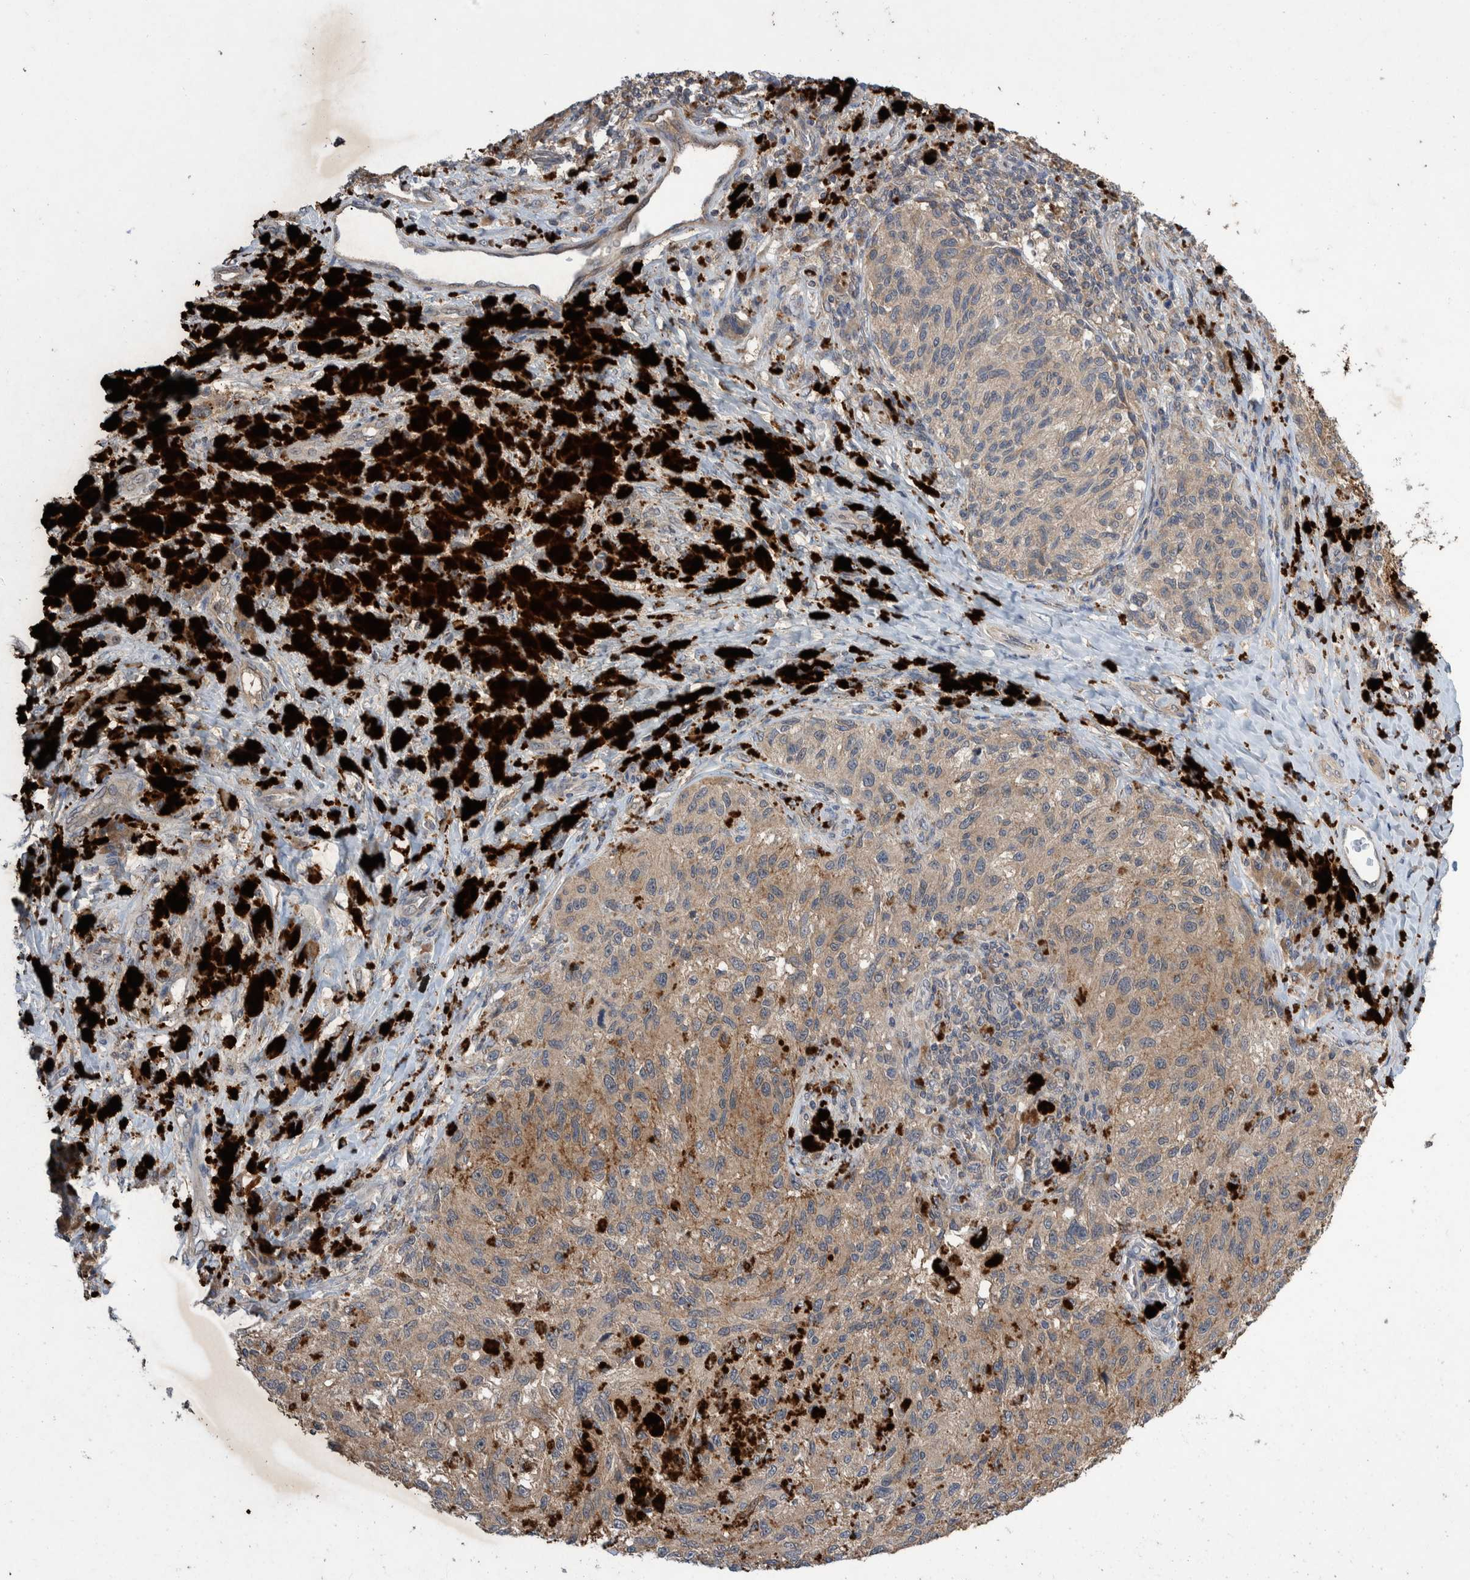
{"staining": {"intensity": "weak", "quantity": "<25%", "location": "cytoplasmic/membranous"}, "tissue": "melanoma", "cell_type": "Tumor cells", "image_type": "cancer", "snomed": [{"axis": "morphology", "description": "Malignant melanoma, NOS"}, {"axis": "topography", "description": "Skin"}], "caption": "Tumor cells show no significant protein positivity in melanoma.", "gene": "PLPBP", "patient": {"sex": "female", "age": 73}}